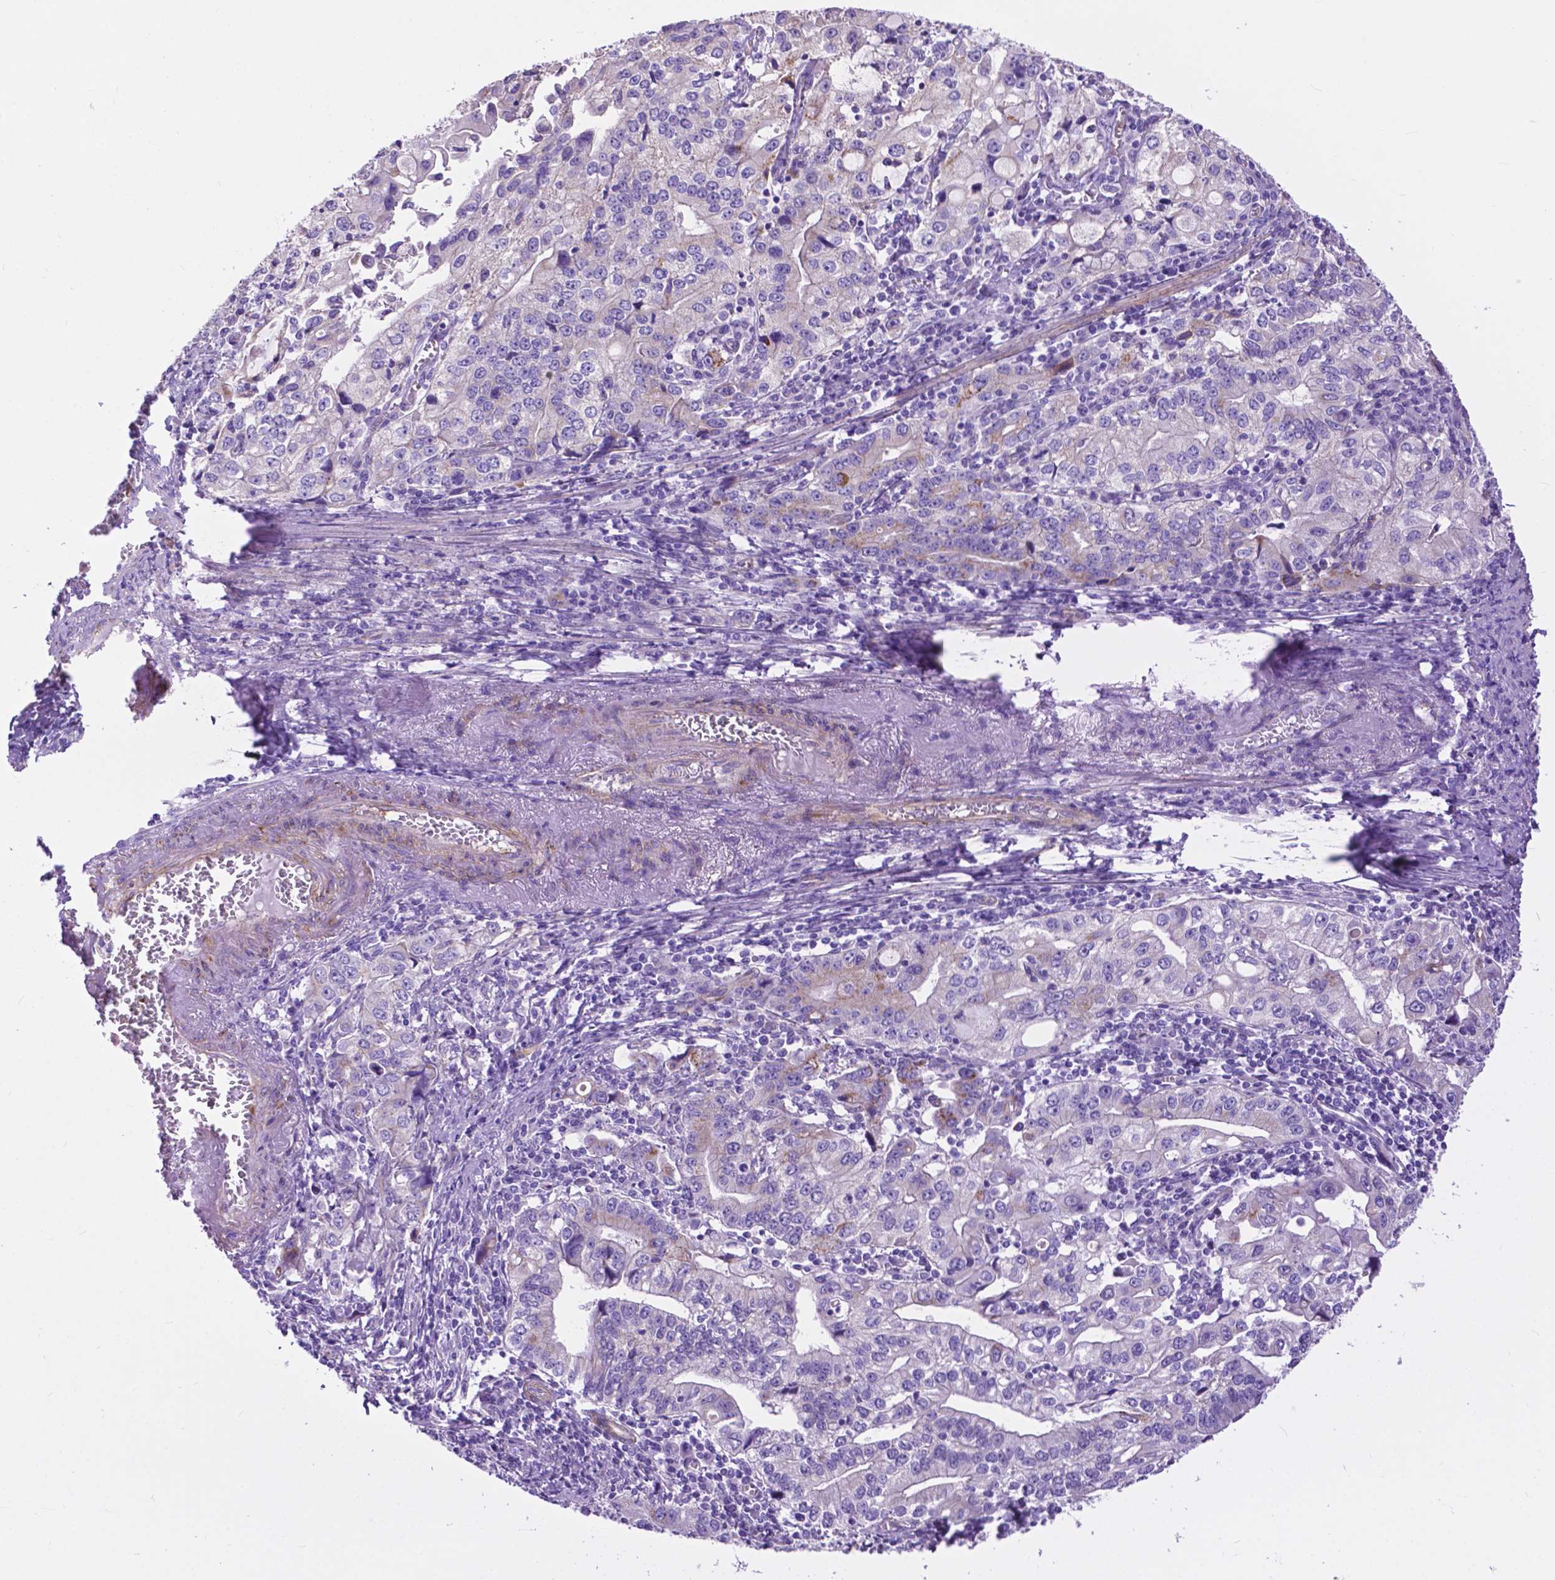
{"staining": {"intensity": "moderate", "quantity": "<25%", "location": "cytoplasmic/membranous"}, "tissue": "stomach cancer", "cell_type": "Tumor cells", "image_type": "cancer", "snomed": [{"axis": "morphology", "description": "Adenocarcinoma, NOS"}, {"axis": "topography", "description": "Stomach, lower"}], "caption": "A low amount of moderate cytoplasmic/membranous staining is seen in about <25% of tumor cells in stomach cancer tissue. Nuclei are stained in blue.", "gene": "PCDHA12", "patient": {"sex": "female", "age": 72}}